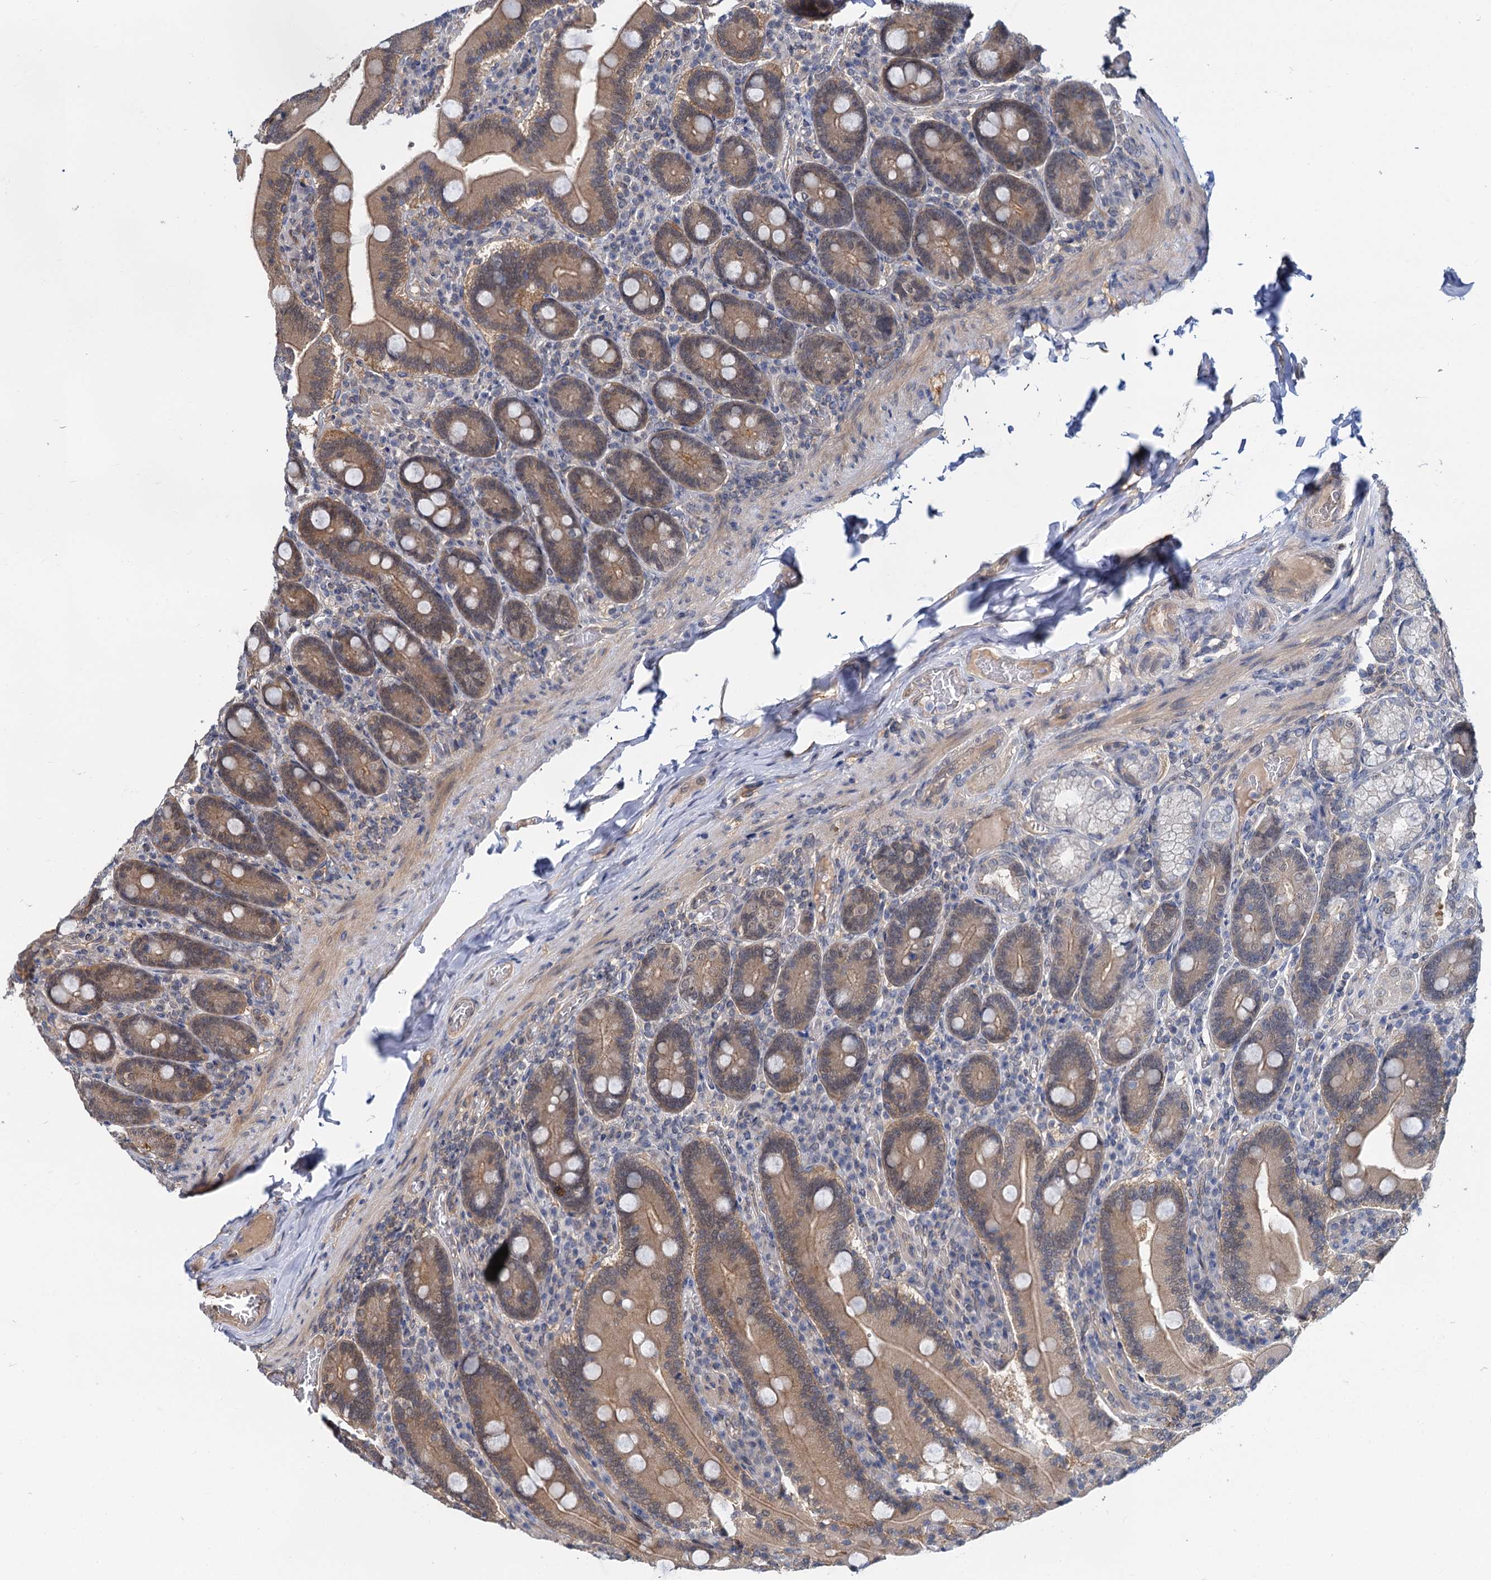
{"staining": {"intensity": "moderate", "quantity": ">75%", "location": "cytoplasmic/membranous"}, "tissue": "duodenum", "cell_type": "Glandular cells", "image_type": "normal", "snomed": [{"axis": "morphology", "description": "Normal tissue, NOS"}, {"axis": "topography", "description": "Duodenum"}], "caption": "This histopathology image reveals immunohistochemistry staining of unremarkable human duodenum, with medium moderate cytoplasmic/membranous expression in about >75% of glandular cells.", "gene": "SNX15", "patient": {"sex": "female", "age": 62}}